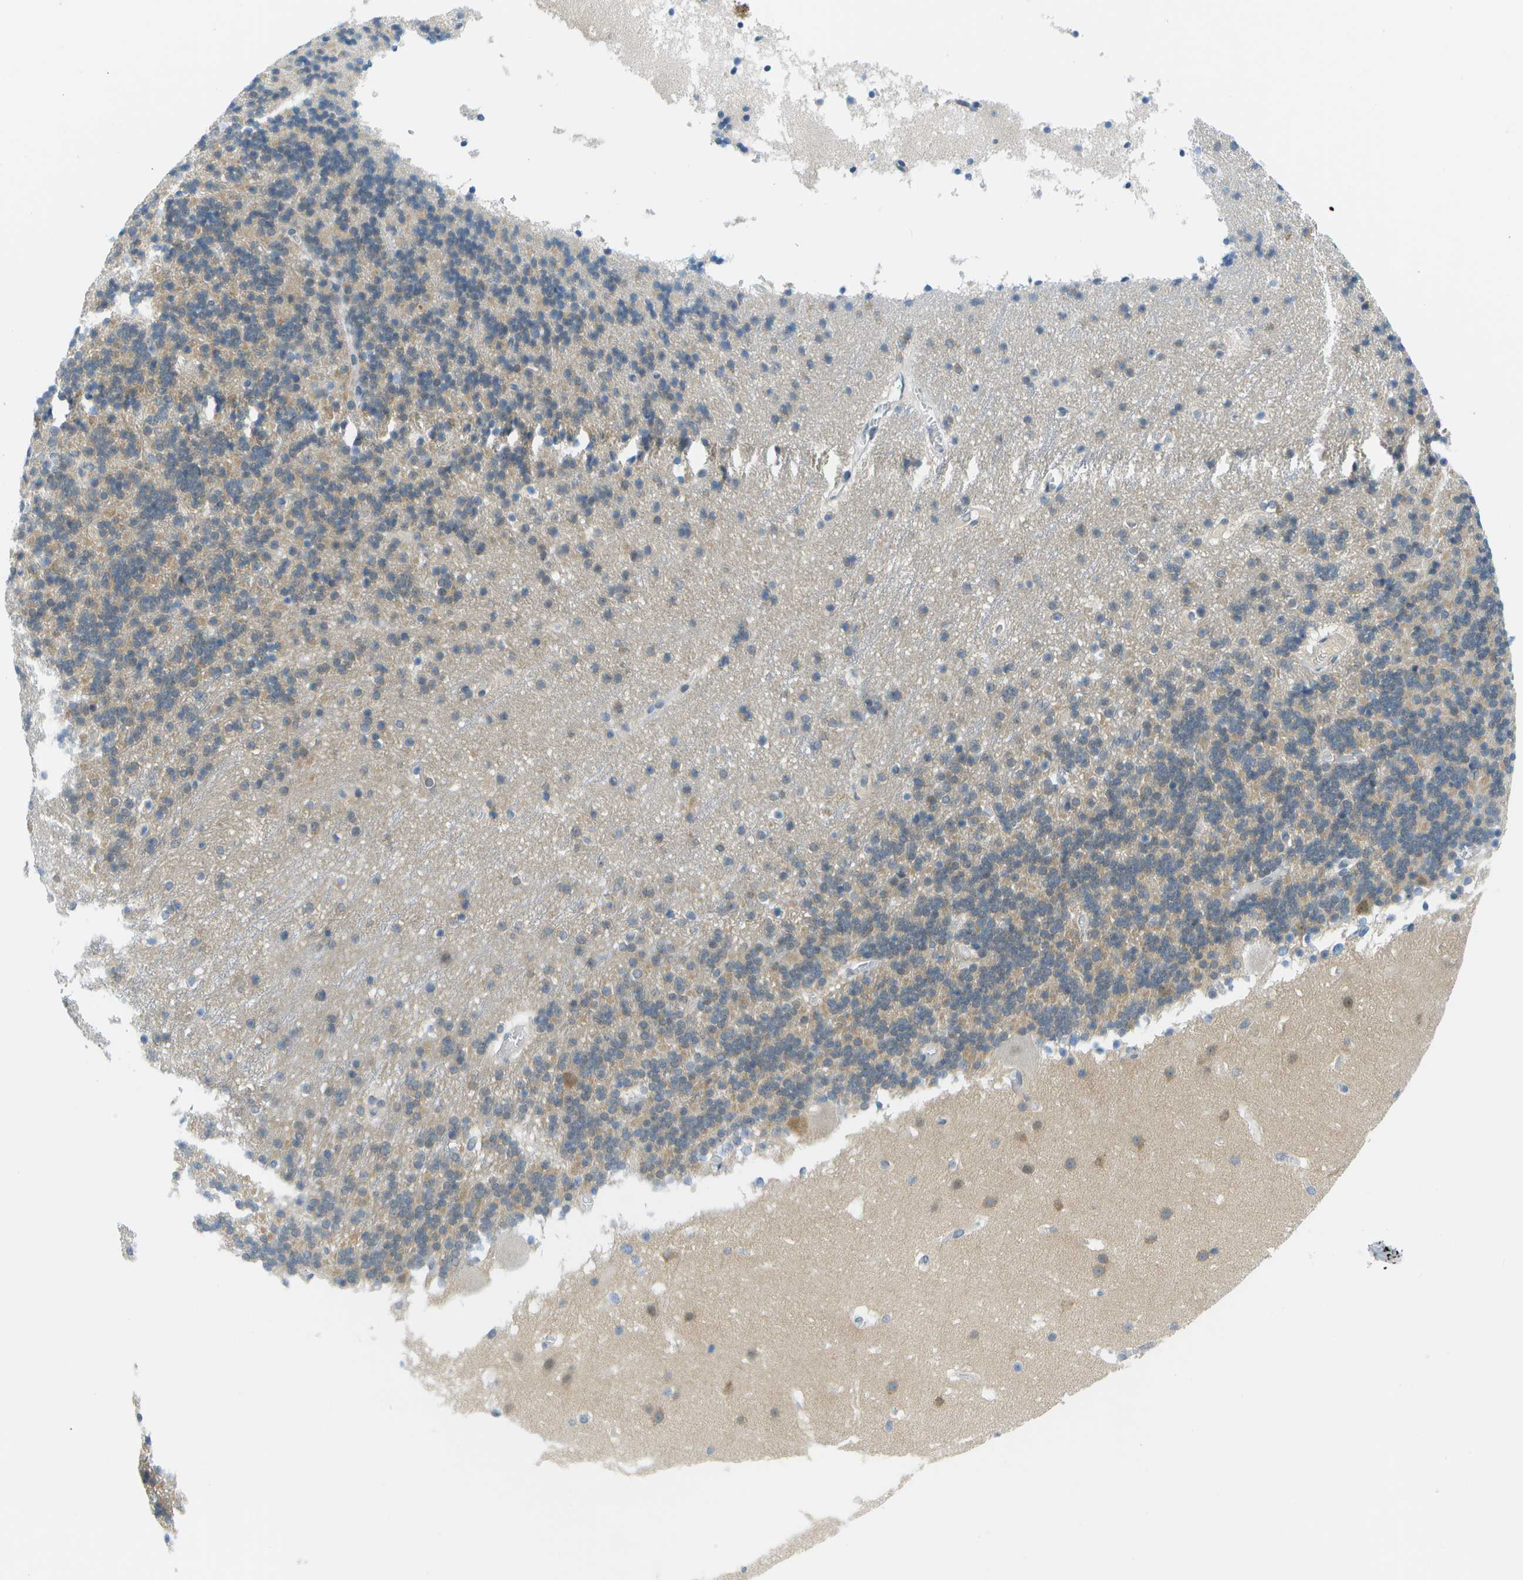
{"staining": {"intensity": "moderate", "quantity": "<25%", "location": "nuclear"}, "tissue": "cerebellum", "cell_type": "Cells in granular layer", "image_type": "normal", "snomed": [{"axis": "morphology", "description": "Normal tissue, NOS"}, {"axis": "topography", "description": "Cerebellum"}], "caption": "Cells in granular layer display moderate nuclear expression in about <25% of cells in normal cerebellum.", "gene": "PITHD1", "patient": {"sex": "male", "age": 45}}